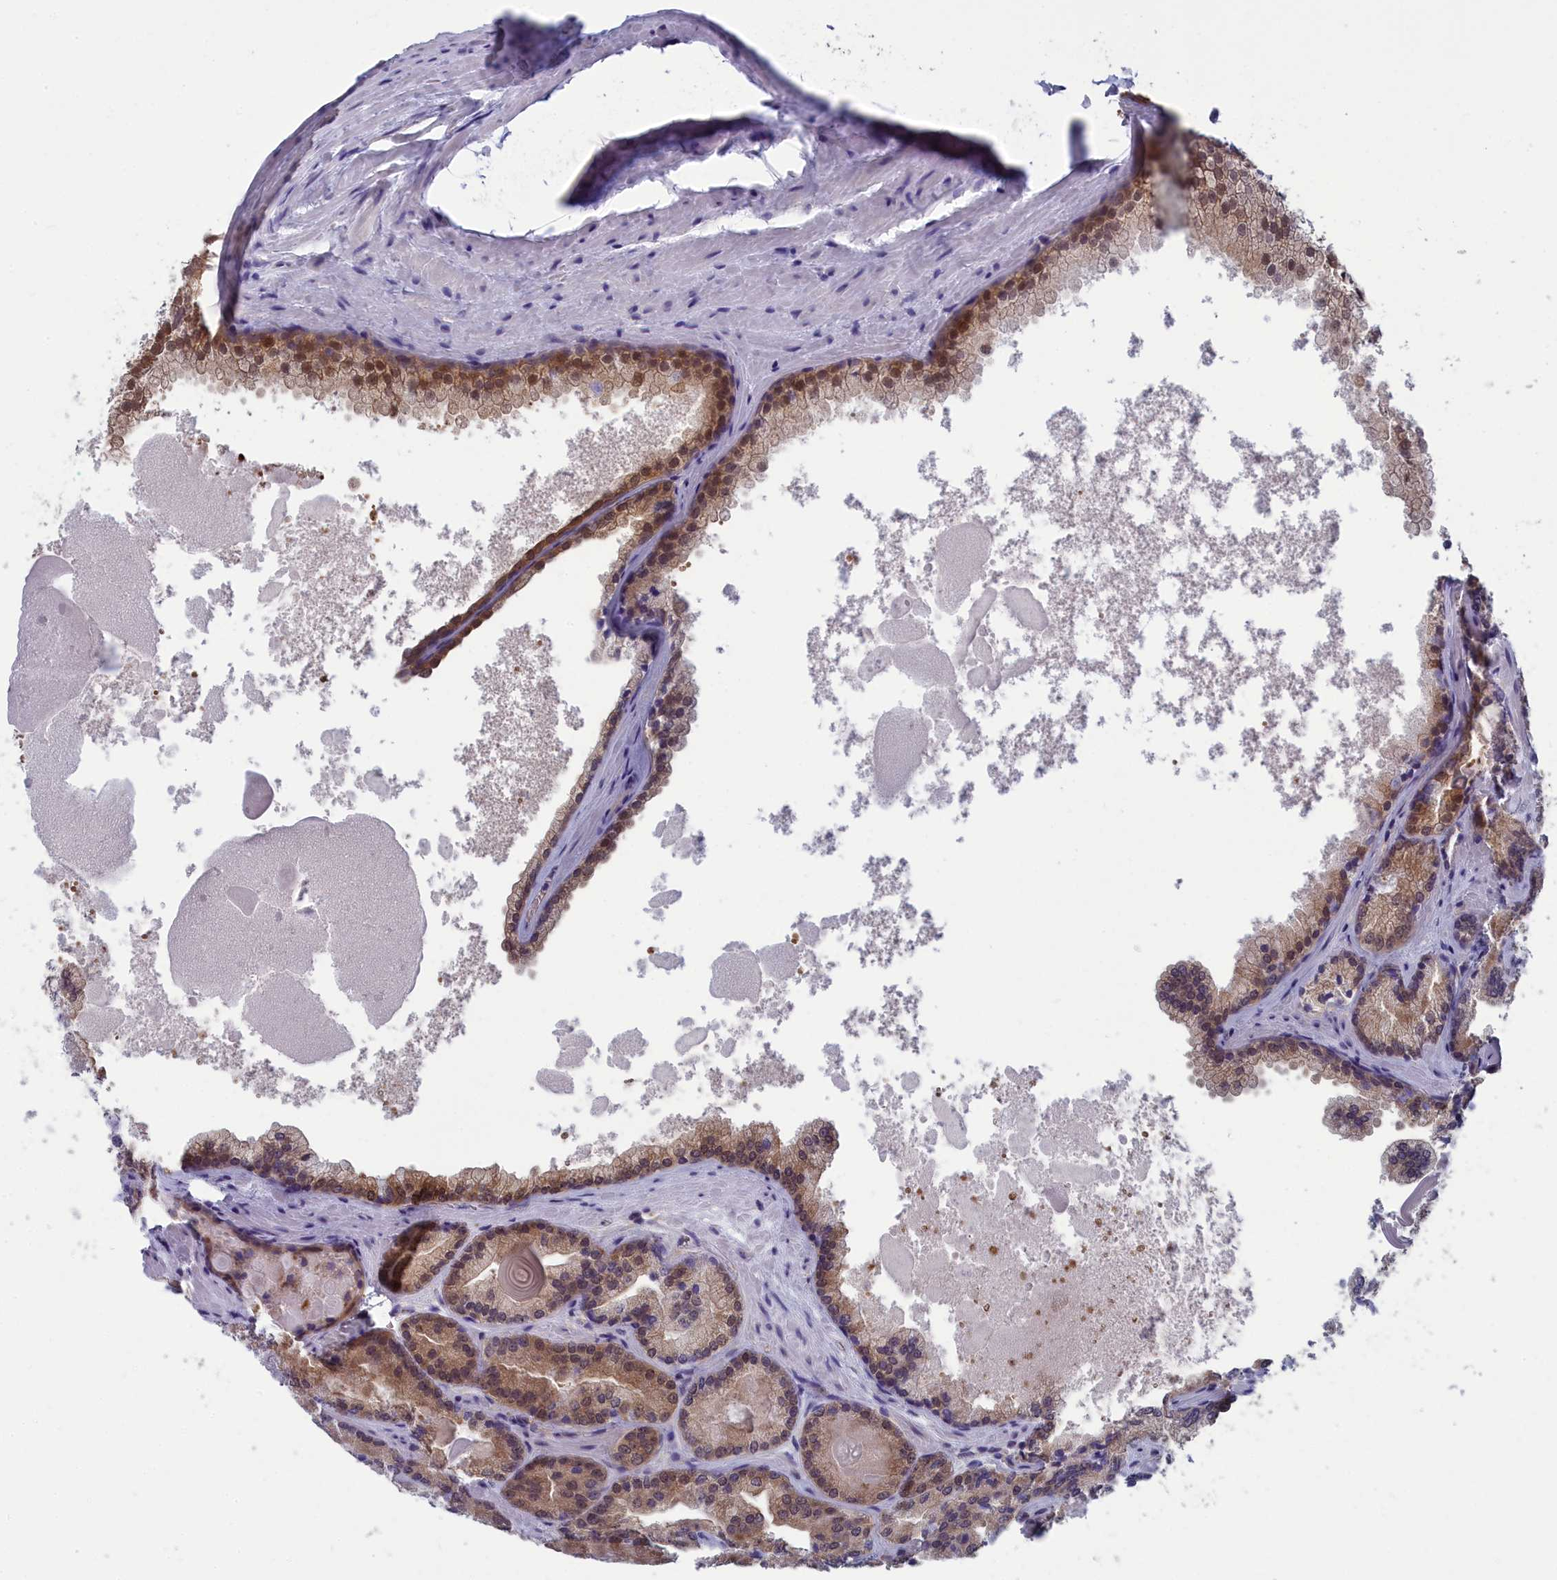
{"staining": {"intensity": "moderate", "quantity": ">75%", "location": "cytoplasmic/membranous,nuclear"}, "tissue": "prostate cancer", "cell_type": "Tumor cells", "image_type": "cancer", "snomed": [{"axis": "morphology", "description": "Adenocarcinoma, Low grade"}, {"axis": "topography", "description": "Prostate"}], "caption": "Tumor cells demonstrate medium levels of moderate cytoplasmic/membranous and nuclear positivity in about >75% of cells in prostate cancer (low-grade adenocarcinoma).", "gene": "MRI1", "patient": {"sex": "male", "age": 74}}